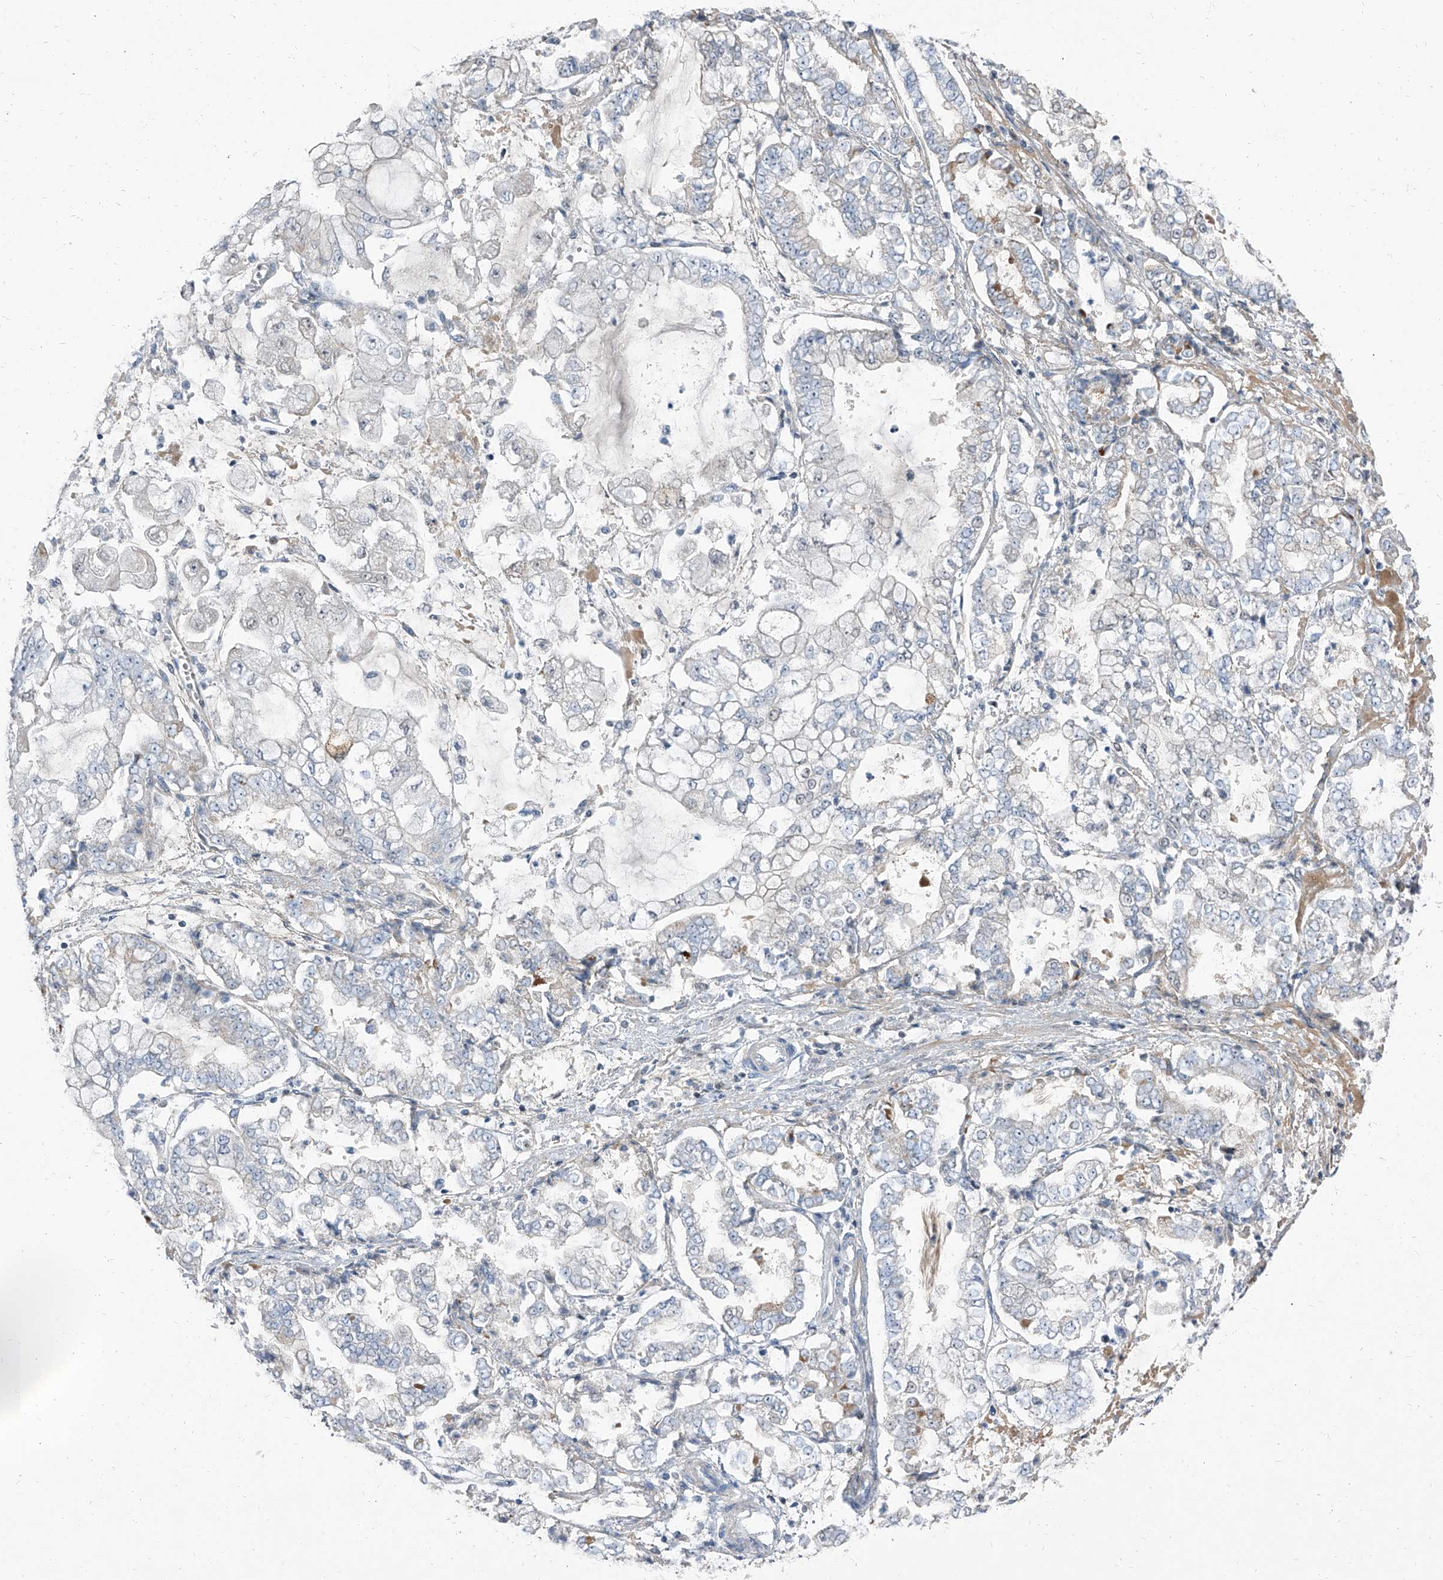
{"staining": {"intensity": "negative", "quantity": "none", "location": "none"}, "tissue": "stomach cancer", "cell_type": "Tumor cells", "image_type": "cancer", "snomed": [{"axis": "morphology", "description": "Adenocarcinoma, NOS"}, {"axis": "topography", "description": "Stomach"}], "caption": "The IHC micrograph has no significant positivity in tumor cells of stomach adenocarcinoma tissue.", "gene": "HOXA3", "patient": {"sex": "male", "age": 76}}